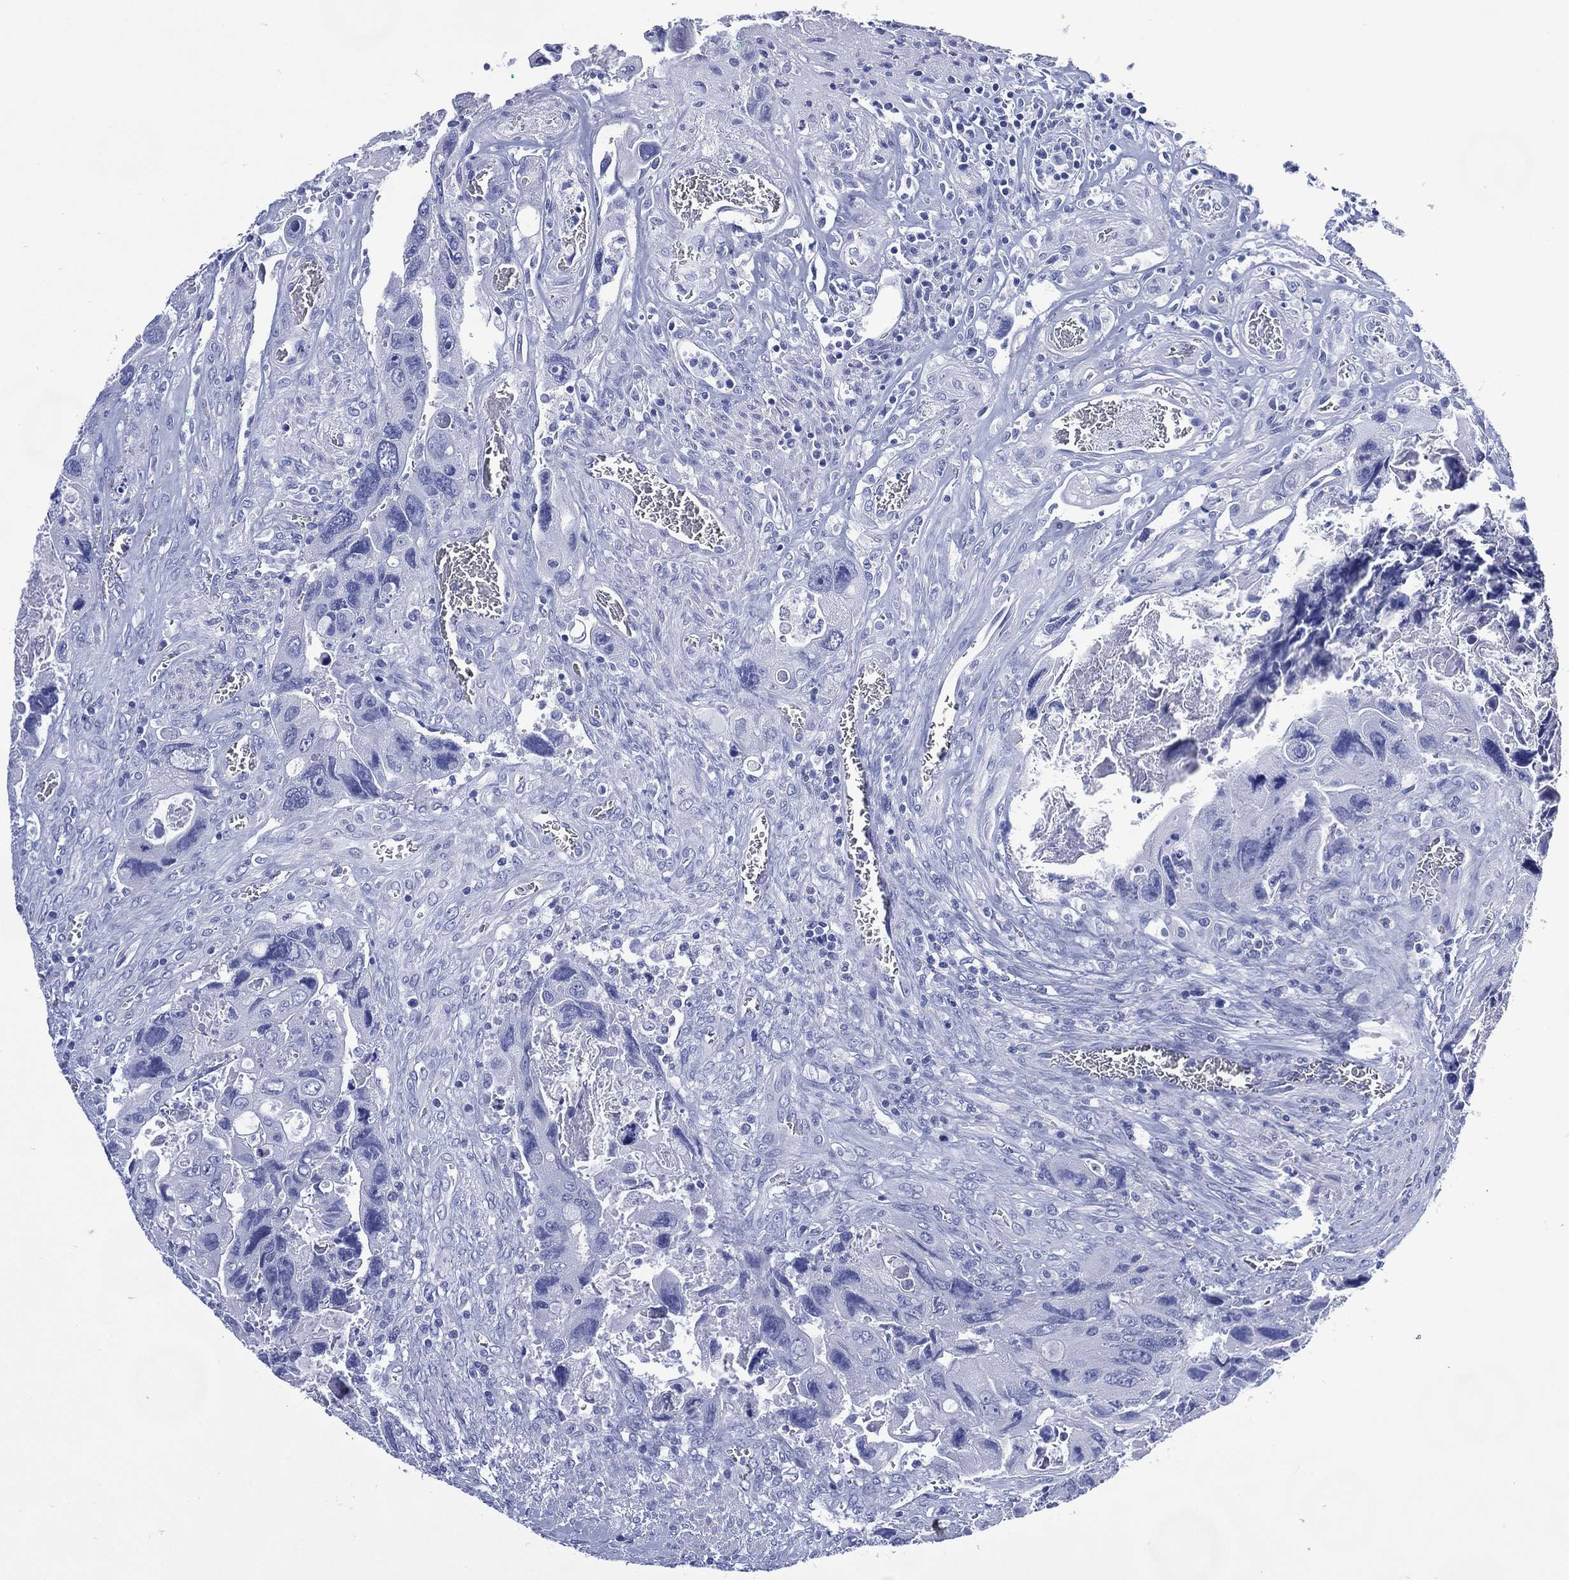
{"staining": {"intensity": "negative", "quantity": "none", "location": "none"}, "tissue": "colorectal cancer", "cell_type": "Tumor cells", "image_type": "cancer", "snomed": [{"axis": "morphology", "description": "Adenocarcinoma, NOS"}, {"axis": "topography", "description": "Rectum"}], "caption": "Tumor cells show no significant protein expression in adenocarcinoma (colorectal).", "gene": "SHCBP1L", "patient": {"sex": "male", "age": 62}}